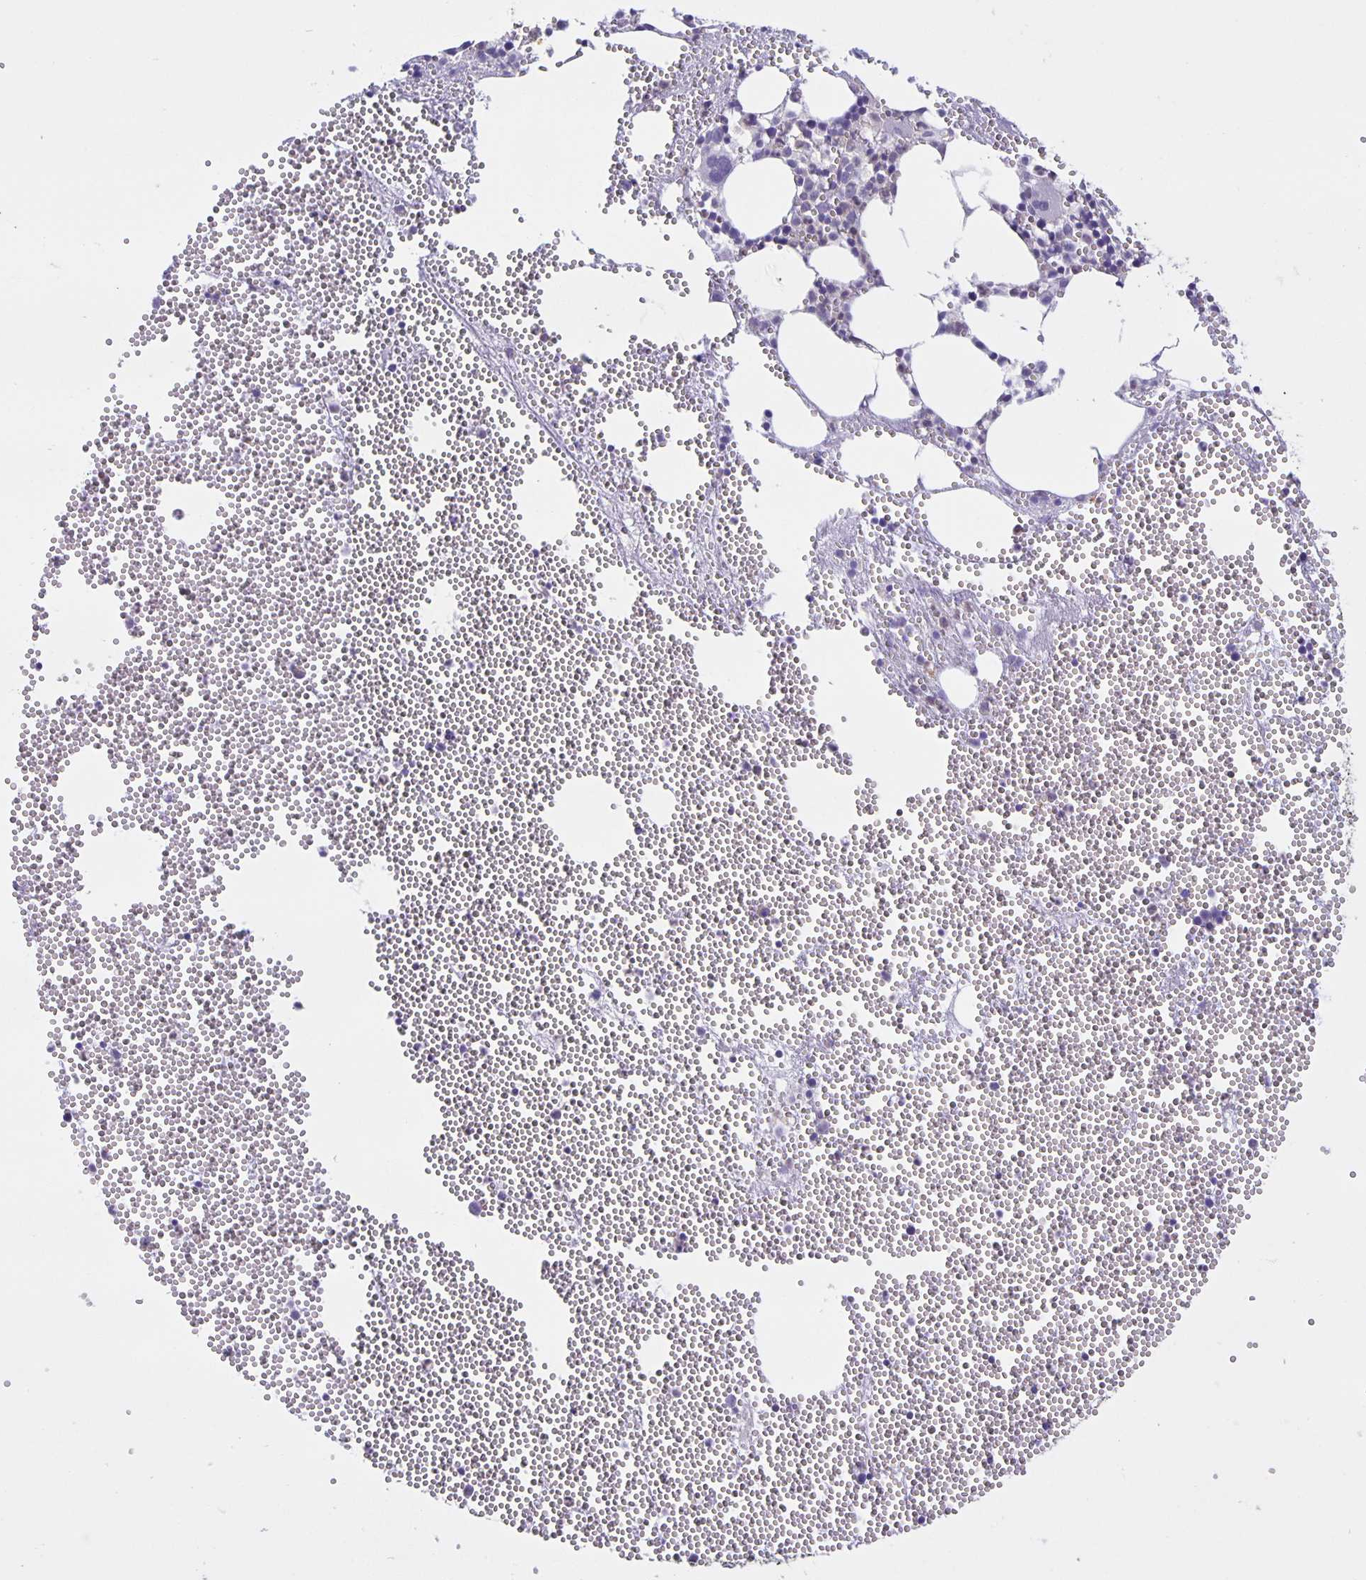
{"staining": {"intensity": "negative", "quantity": "none", "location": "none"}, "tissue": "bone marrow", "cell_type": "Hematopoietic cells", "image_type": "normal", "snomed": [{"axis": "morphology", "description": "Normal tissue, NOS"}, {"axis": "topography", "description": "Bone marrow"}], "caption": "Image shows no significant protein positivity in hematopoietic cells of normal bone marrow.", "gene": "MARCHF6", "patient": {"sex": "female", "age": 80}}